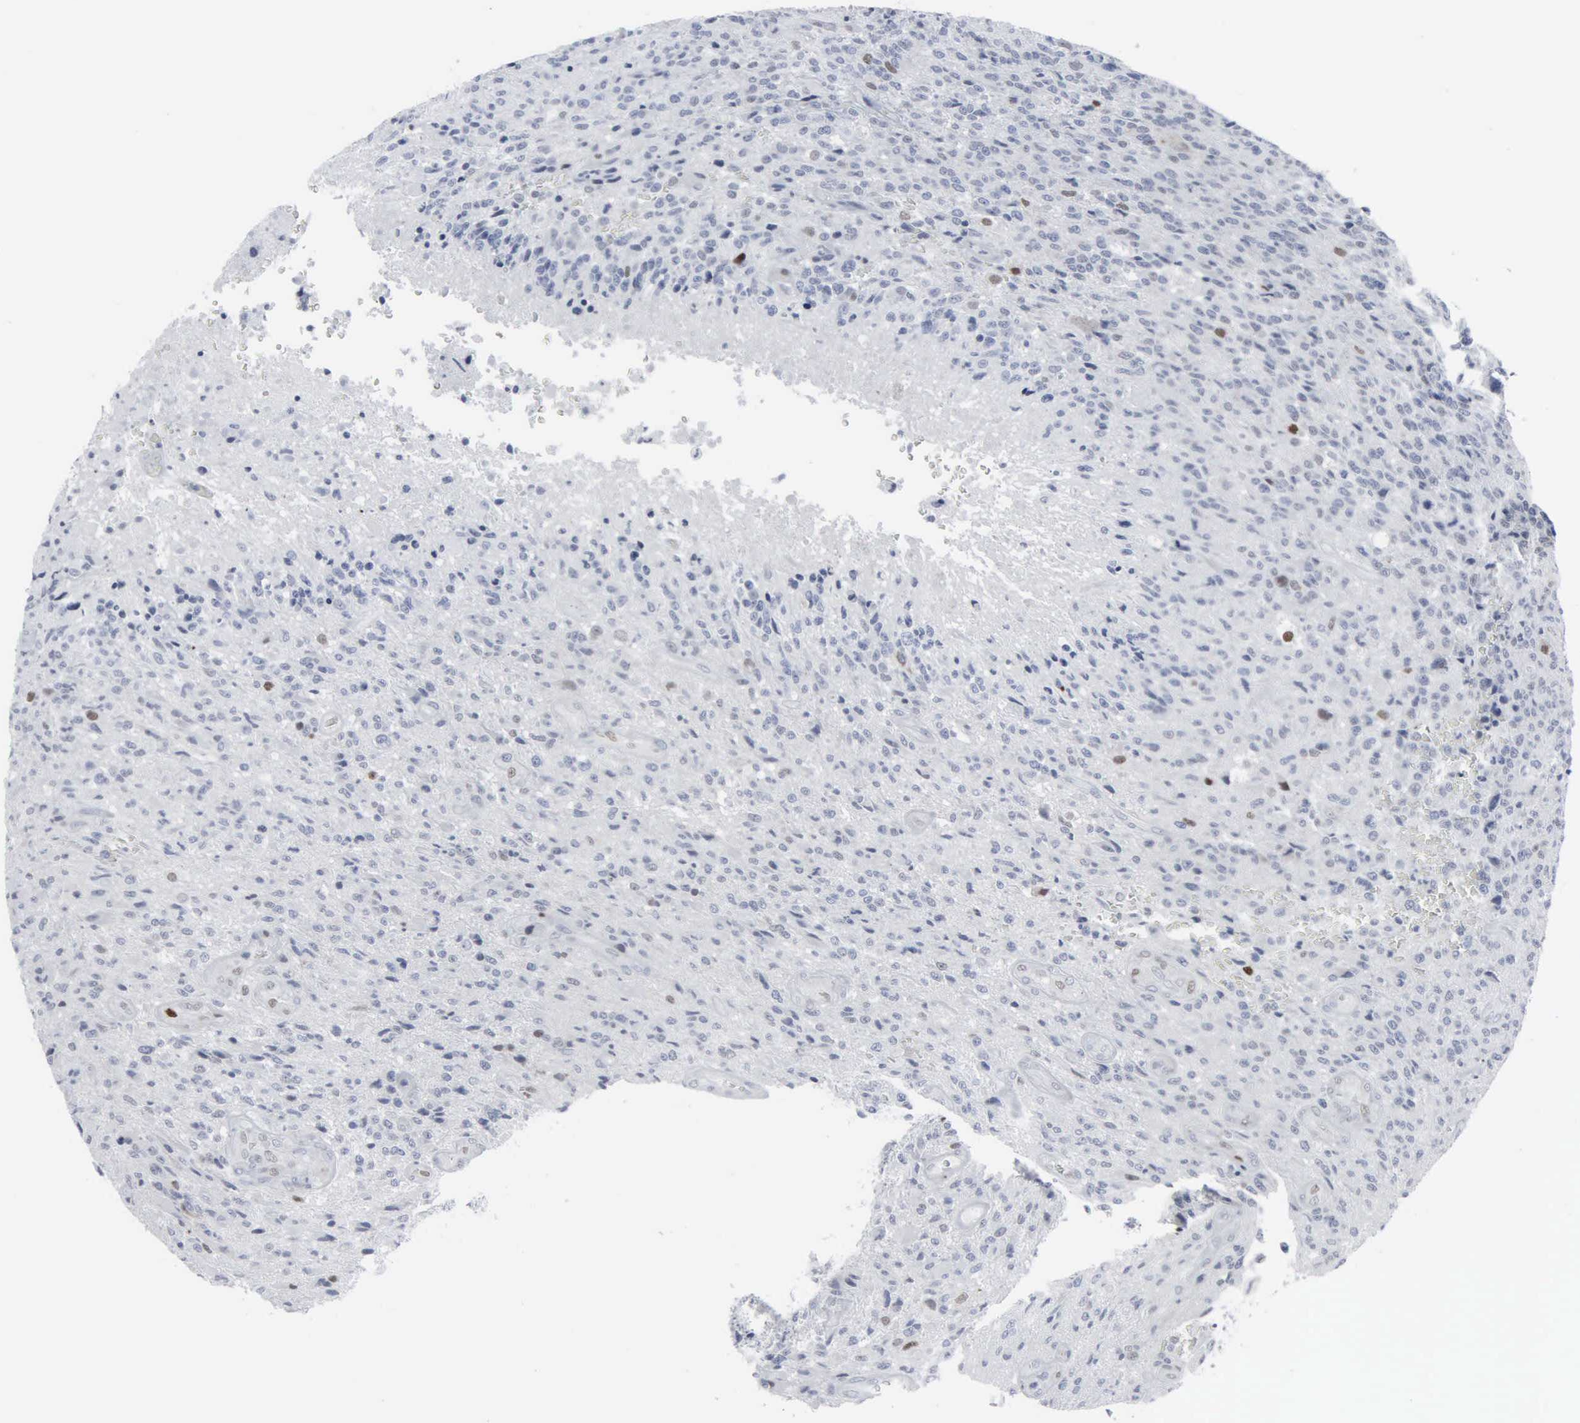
{"staining": {"intensity": "weak", "quantity": "<25%", "location": "nuclear"}, "tissue": "glioma", "cell_type": "Tumor cells", "image_type": "cancer", "snomed": [{"axis": "morphology", "description": "Glioma, malignant, High grade"}, {"axis": "topography", "description": "Brain"}], "caption": "Tumor cells are negative for brown protein staining in glioma. (DAB IHC with hematoxylin counter stain).", "gene": "CCND3", "patient": {"sex": "male", "age": 36}}